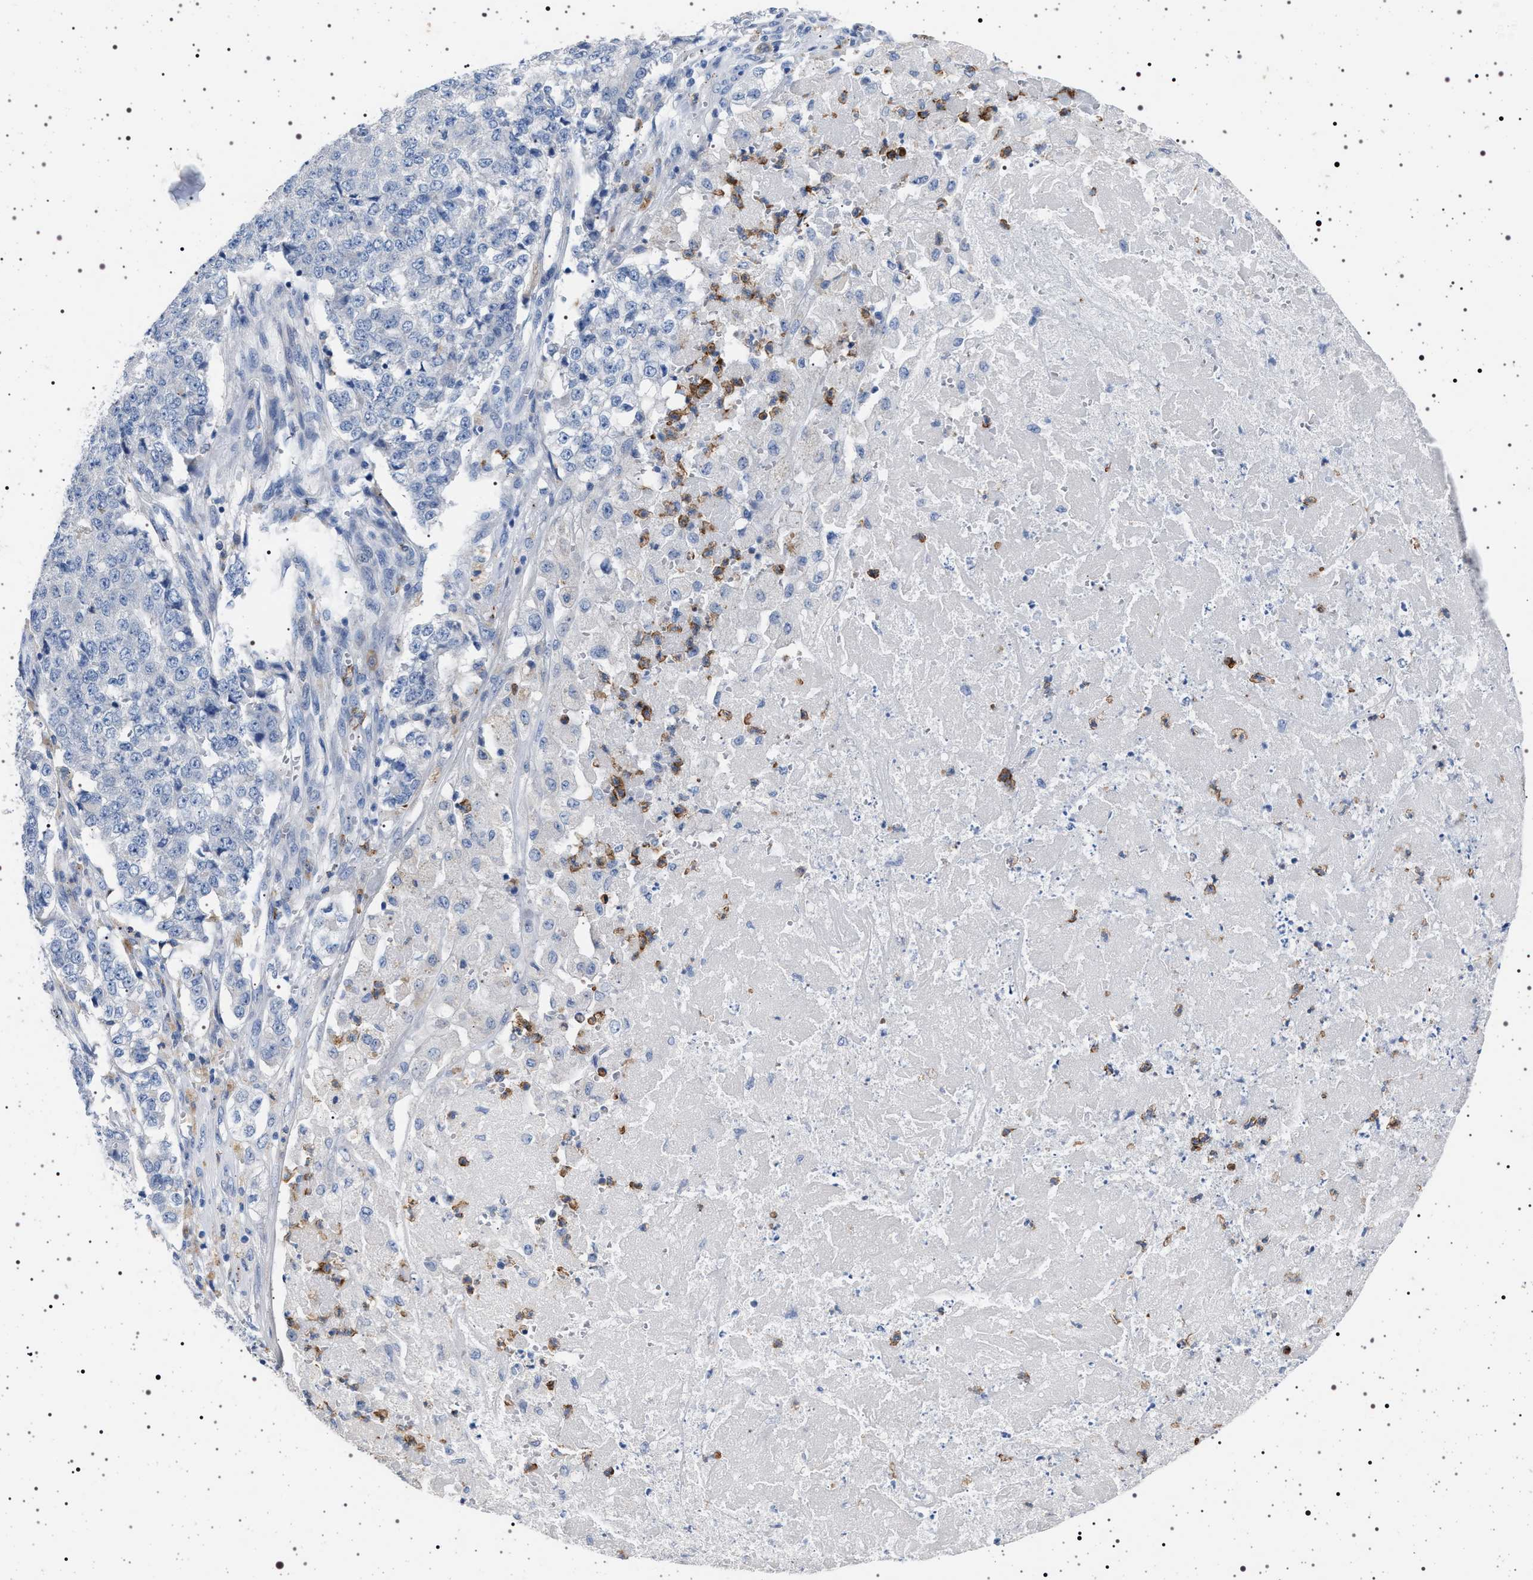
{"staining": {"intensity": "negative", "quantity": "none", "location": "none"}, "tissue": "pancreatic cancer", "cell_type": "Tumor cells", "image_type": "cancer", "snomed": [{"axis": "morphology", "description": "Adenocarcinoma, NOS"}, {"axis": "topography", "description": "Pancreas"}], "caption": "There is no significant expression in tumor cells of pancreatic cancer (adenocarcinoma).", "gene": "NAT9", "patient": {"sex": "male", "age": 50}}